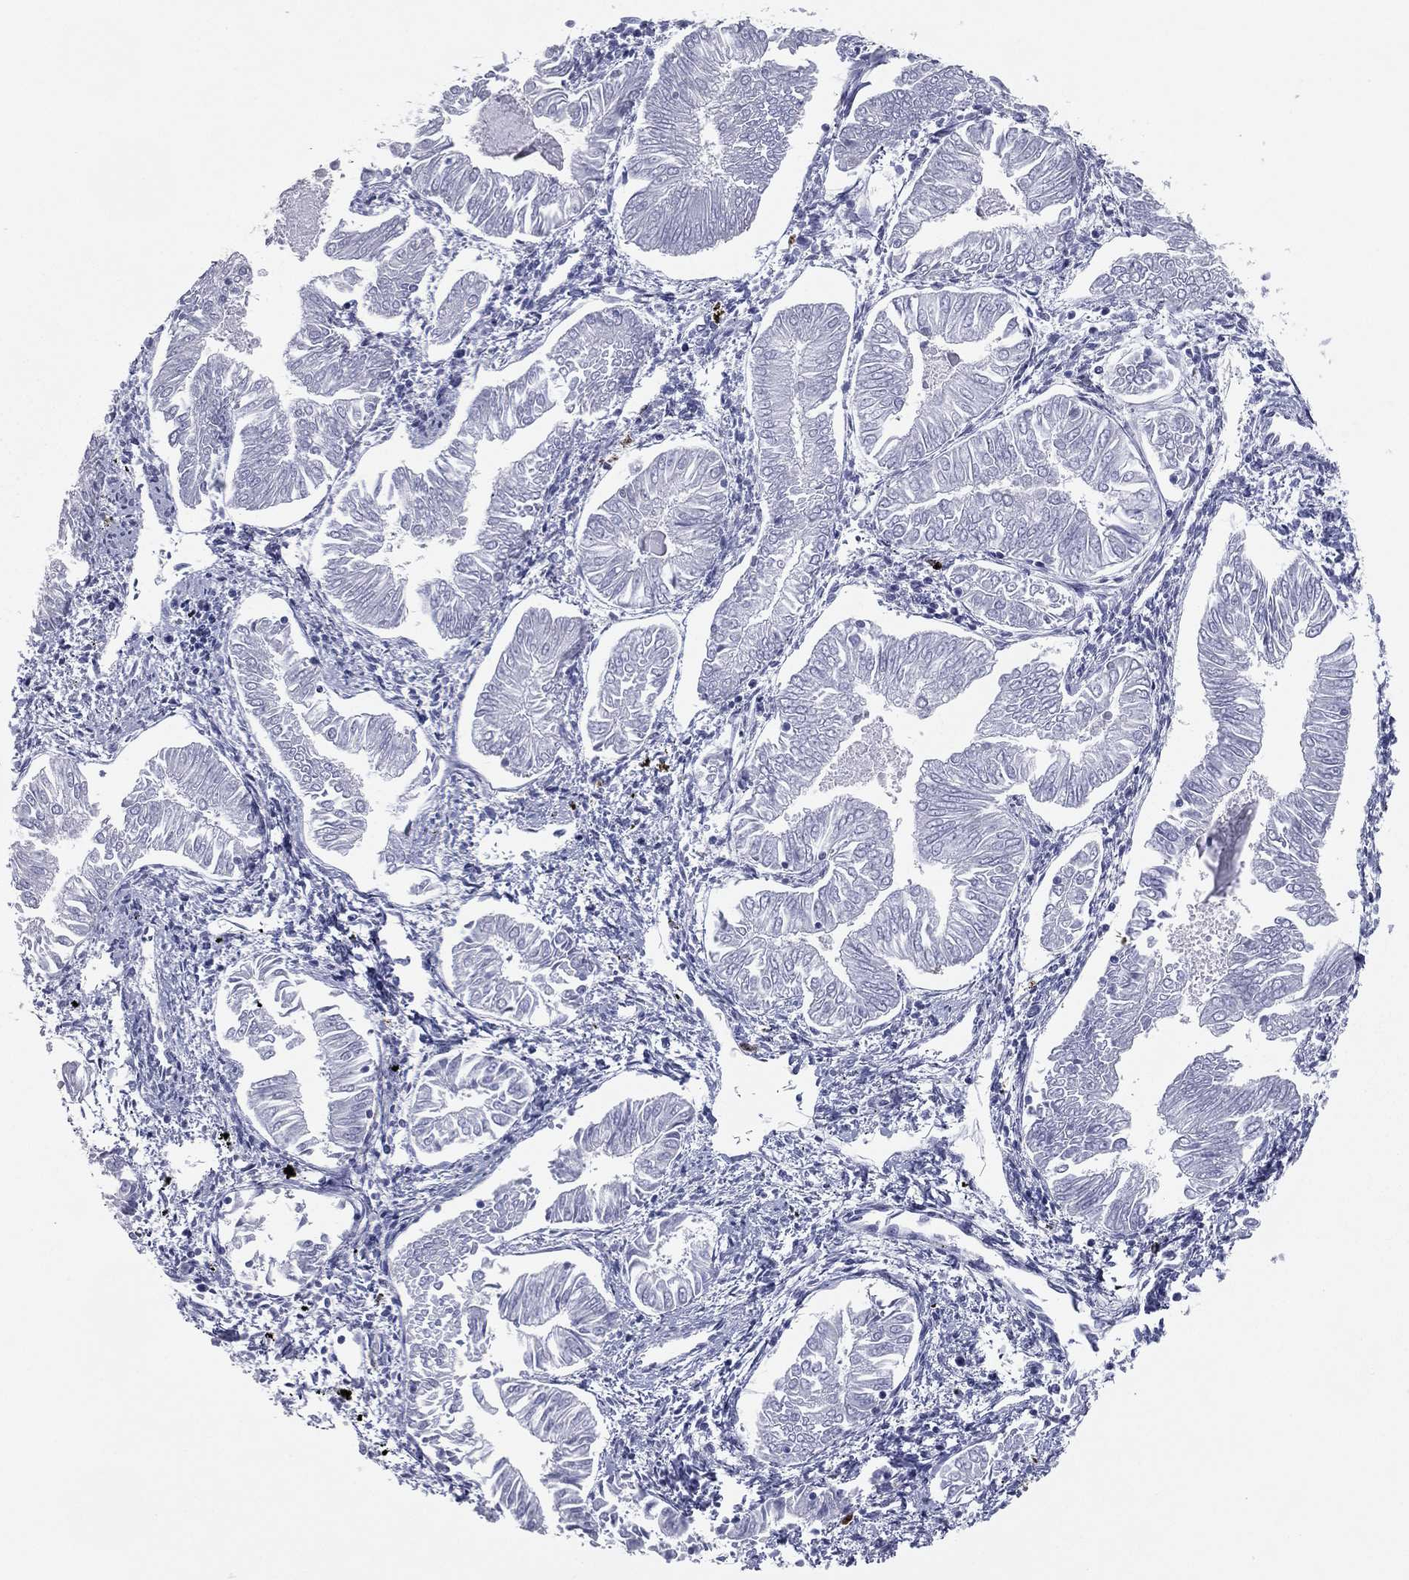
{"staining": {"intensity": "negative", "quantity": "none", "location": "none"}, "tissue": "endometrial cancer", "cell_type": "Tumor cells", "image_type": "cancer", "snomed": [{"axis": "morphology", "description": "Adenocarcinoma, NOS"}, {"axis": "topography", "description": "Endometrium"}], "caption": "DAB immunohistochemical staining of endometrial adenocarcinoma displays no significant expression in tumor cells.", "gene": "HLA-DOA", "patient": {"sex": "female", "age": 53}}